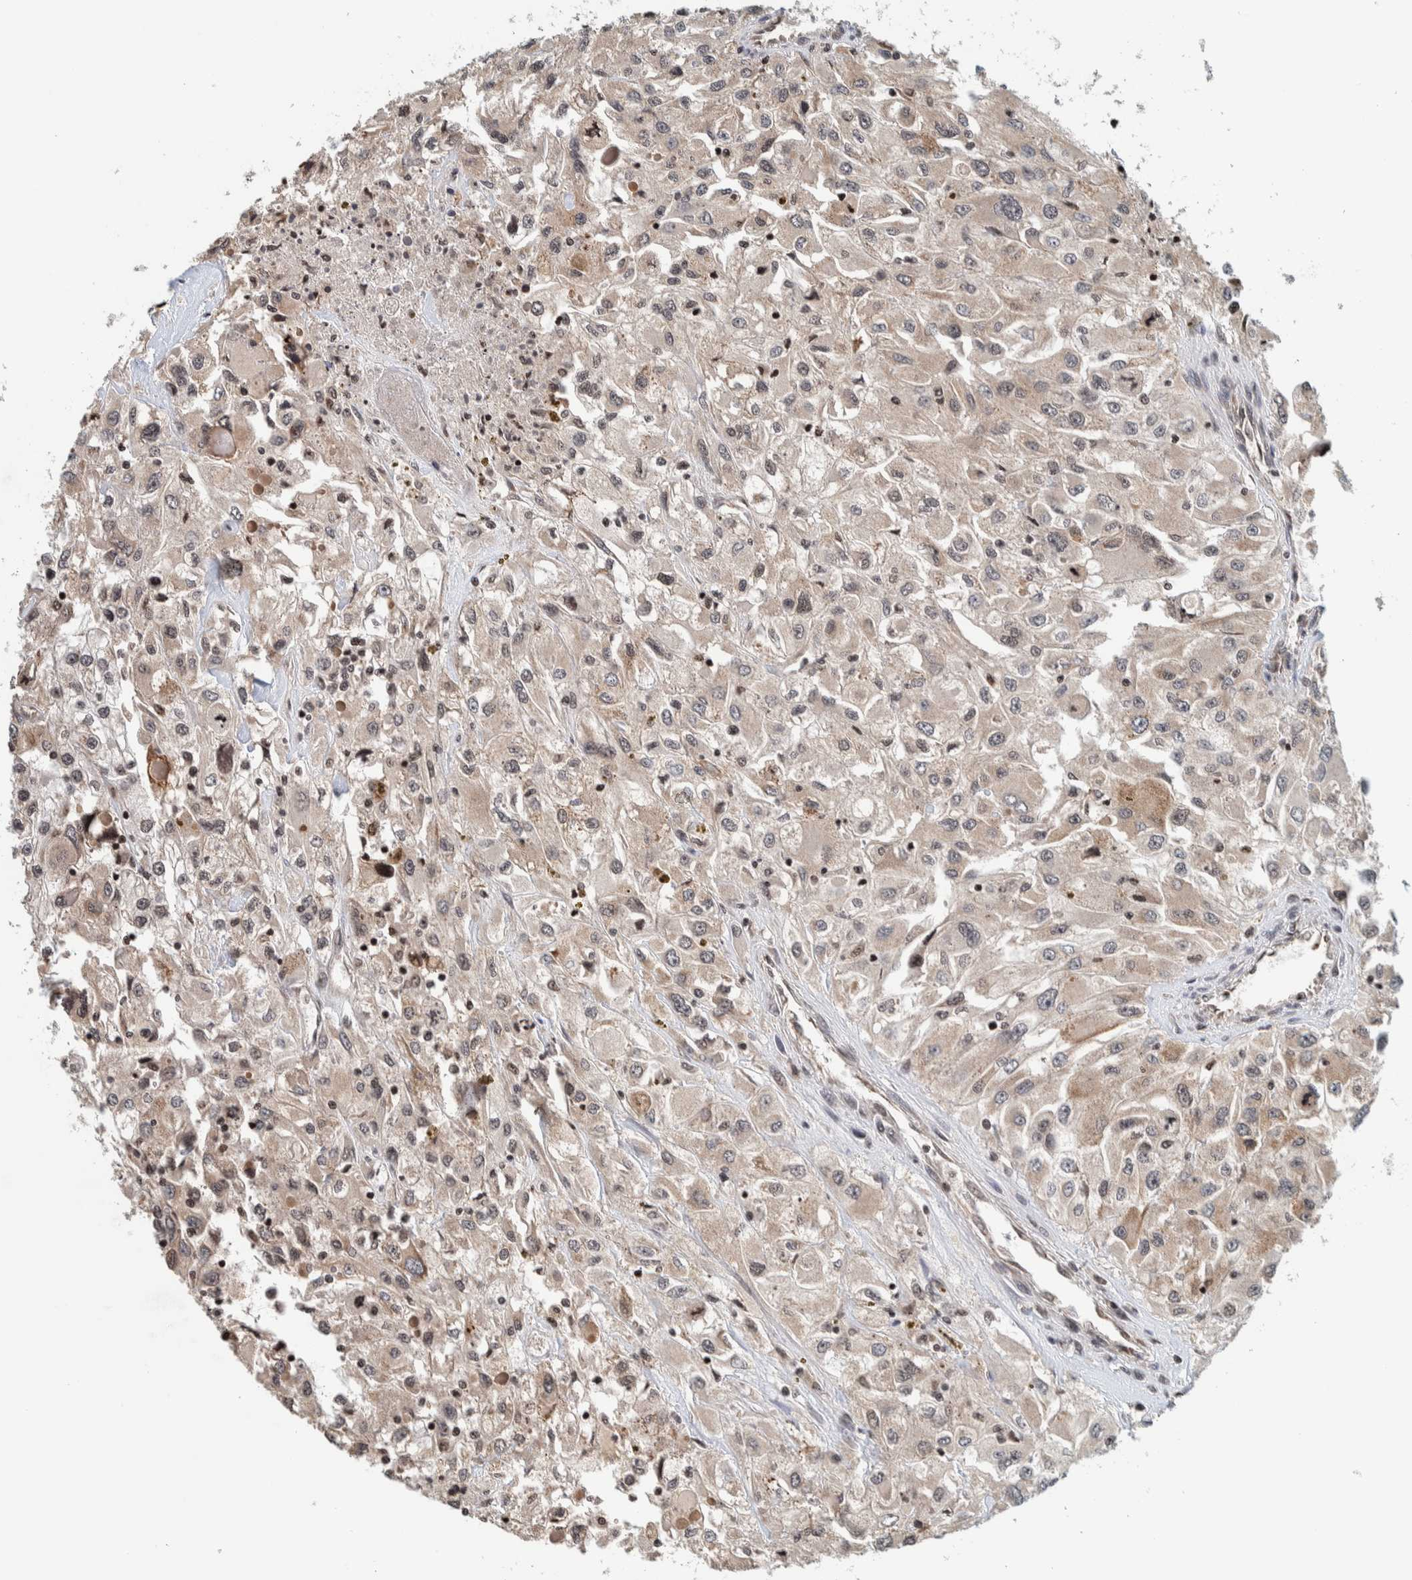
{"staining": {"intensity": "weak", "quantity": ">75%", "location": "cytoplasmic/membranous"}, "tissue": "renal cancer", "cell_type": "Tumor cells", "image_type": "cancer", "snomed": [{"axis": "morphology", "description": "Adenocarcinoma, NOS"}, {"axis": "topography", "description": "Kidney"}], "caption": "Approximately >75% of tumor cells in human renal adenocarcinoma exhibit weak cytoplasmic/membranous protein expression as visualized by brown immunohistochemical staining.", "gene": "CCDC182", "patient": {"sex": "female", "age": 52}}